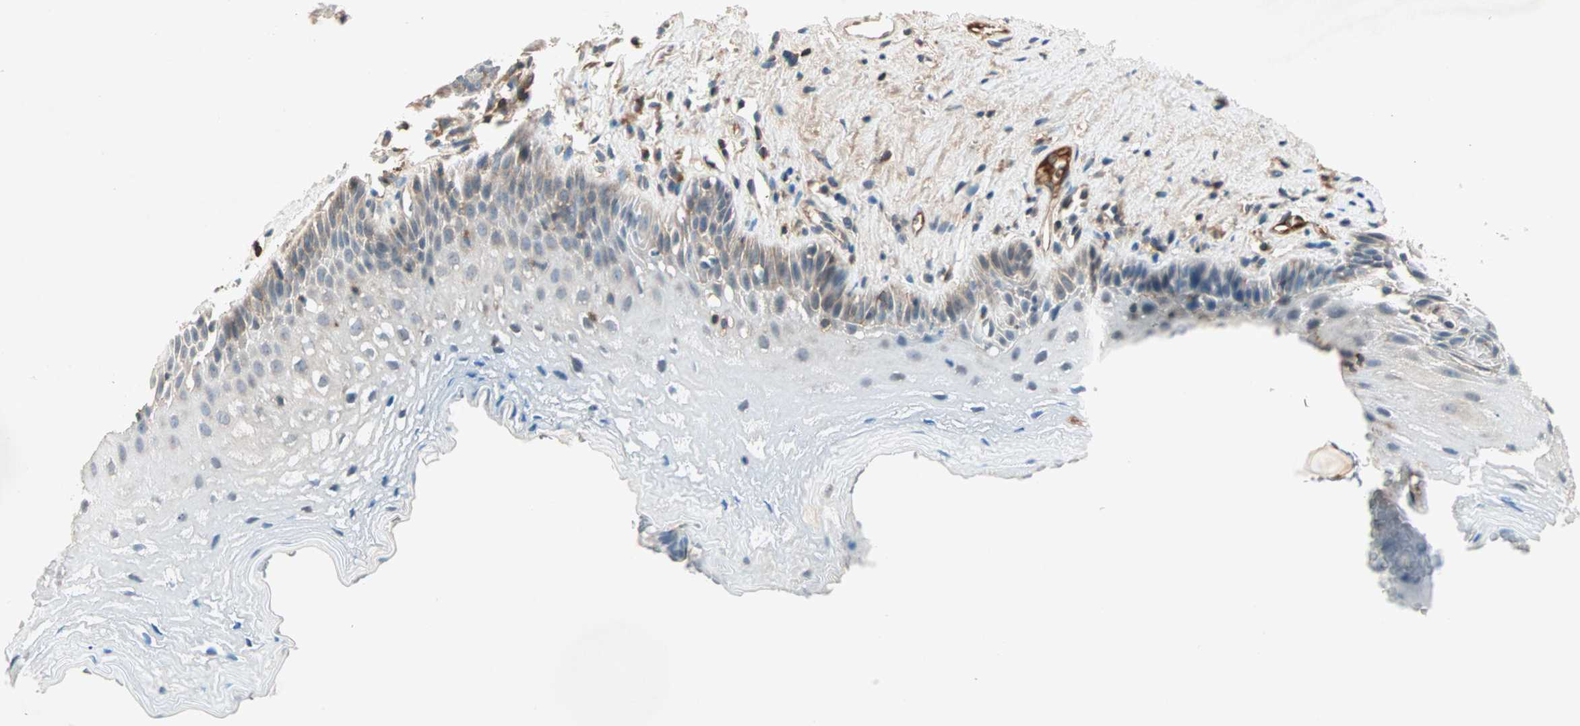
{"staining": {"intensity": "moderate", "quantity": "<25%", "location": "cytoplasmic/membranous"}, "tissue": "esophagus", "cell_type": "Squamous epithelial cells", "image_type": "normal", "snomed": [{"axis": "morphology", "description": "Normal tissue, NOS"}, {"axis": "topography", "description": "Esophagus"}], "caption": "This photomicrograph shows immunohistochemistry (IHC) staining of unremarkable human esophagus, with low moderate cytoplasmic/membranous positivity in about <25% of squamous epithelial cells.", "gene": "TEC", "patient": {"sex": "female", "age": 70}}